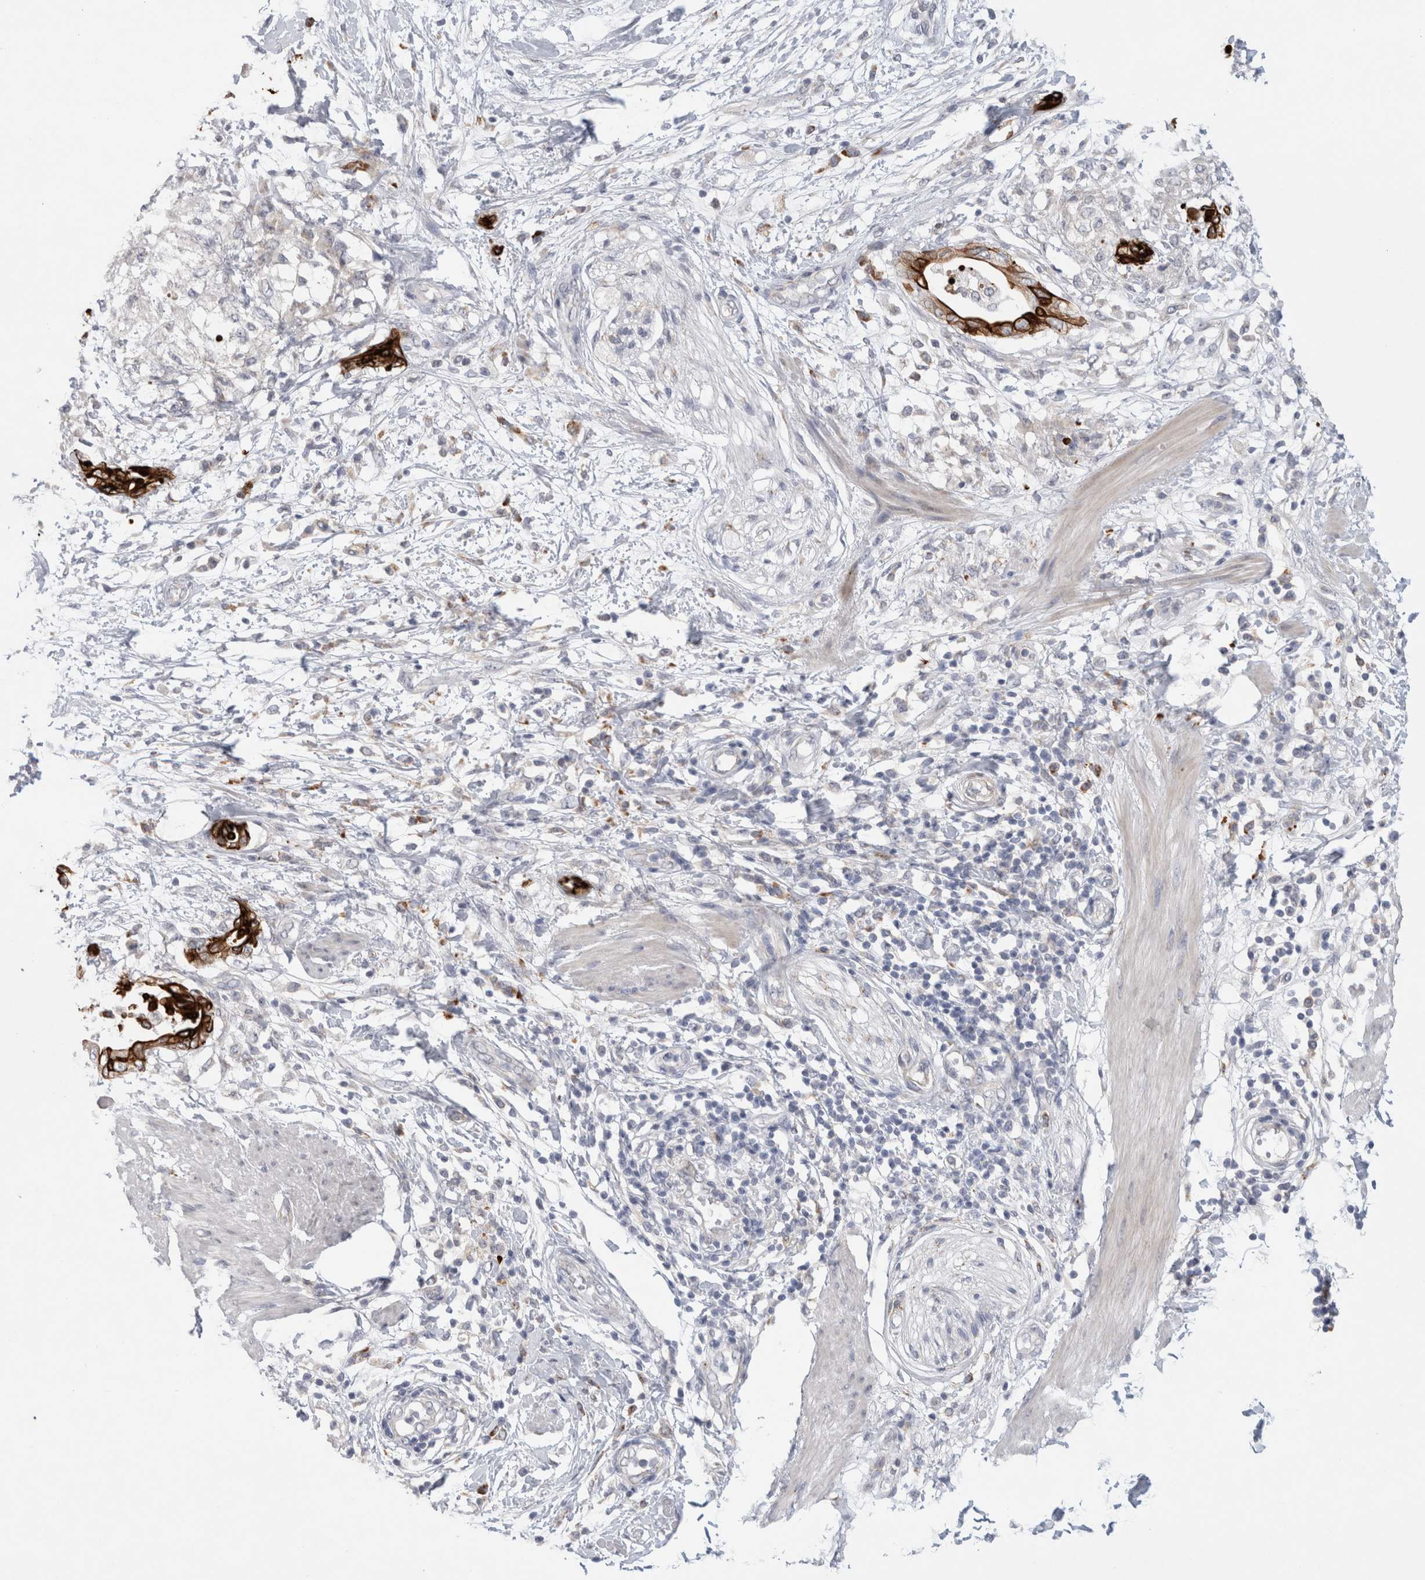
{"staining": {"intensity": "strong", "quantity": "25%-75%", "location": "cytoplasmic/membranous"}, "tissue": "pancreatic cancer", "cell_type": "Tumor cells", "image_type": "cancer", "snomed": [{"axis": "morphology", "description": "Normal tissue, NOS"}, {"axis": "morphology", "description": "Adenocarcinoma, NOS"}, {"axis": "topography", "description": "Pancreas"}, {"axis": "topography", "description": "Duodenum"}], "caption": "Immunohistochemical staining of human adenocarcinoma (pancreatic) shows strong cytoplasmic/membranous protein expression in about 25%-75% of tumor cells.", "gene": "GAA", "patient": {"sex": "female", "age": 60}}